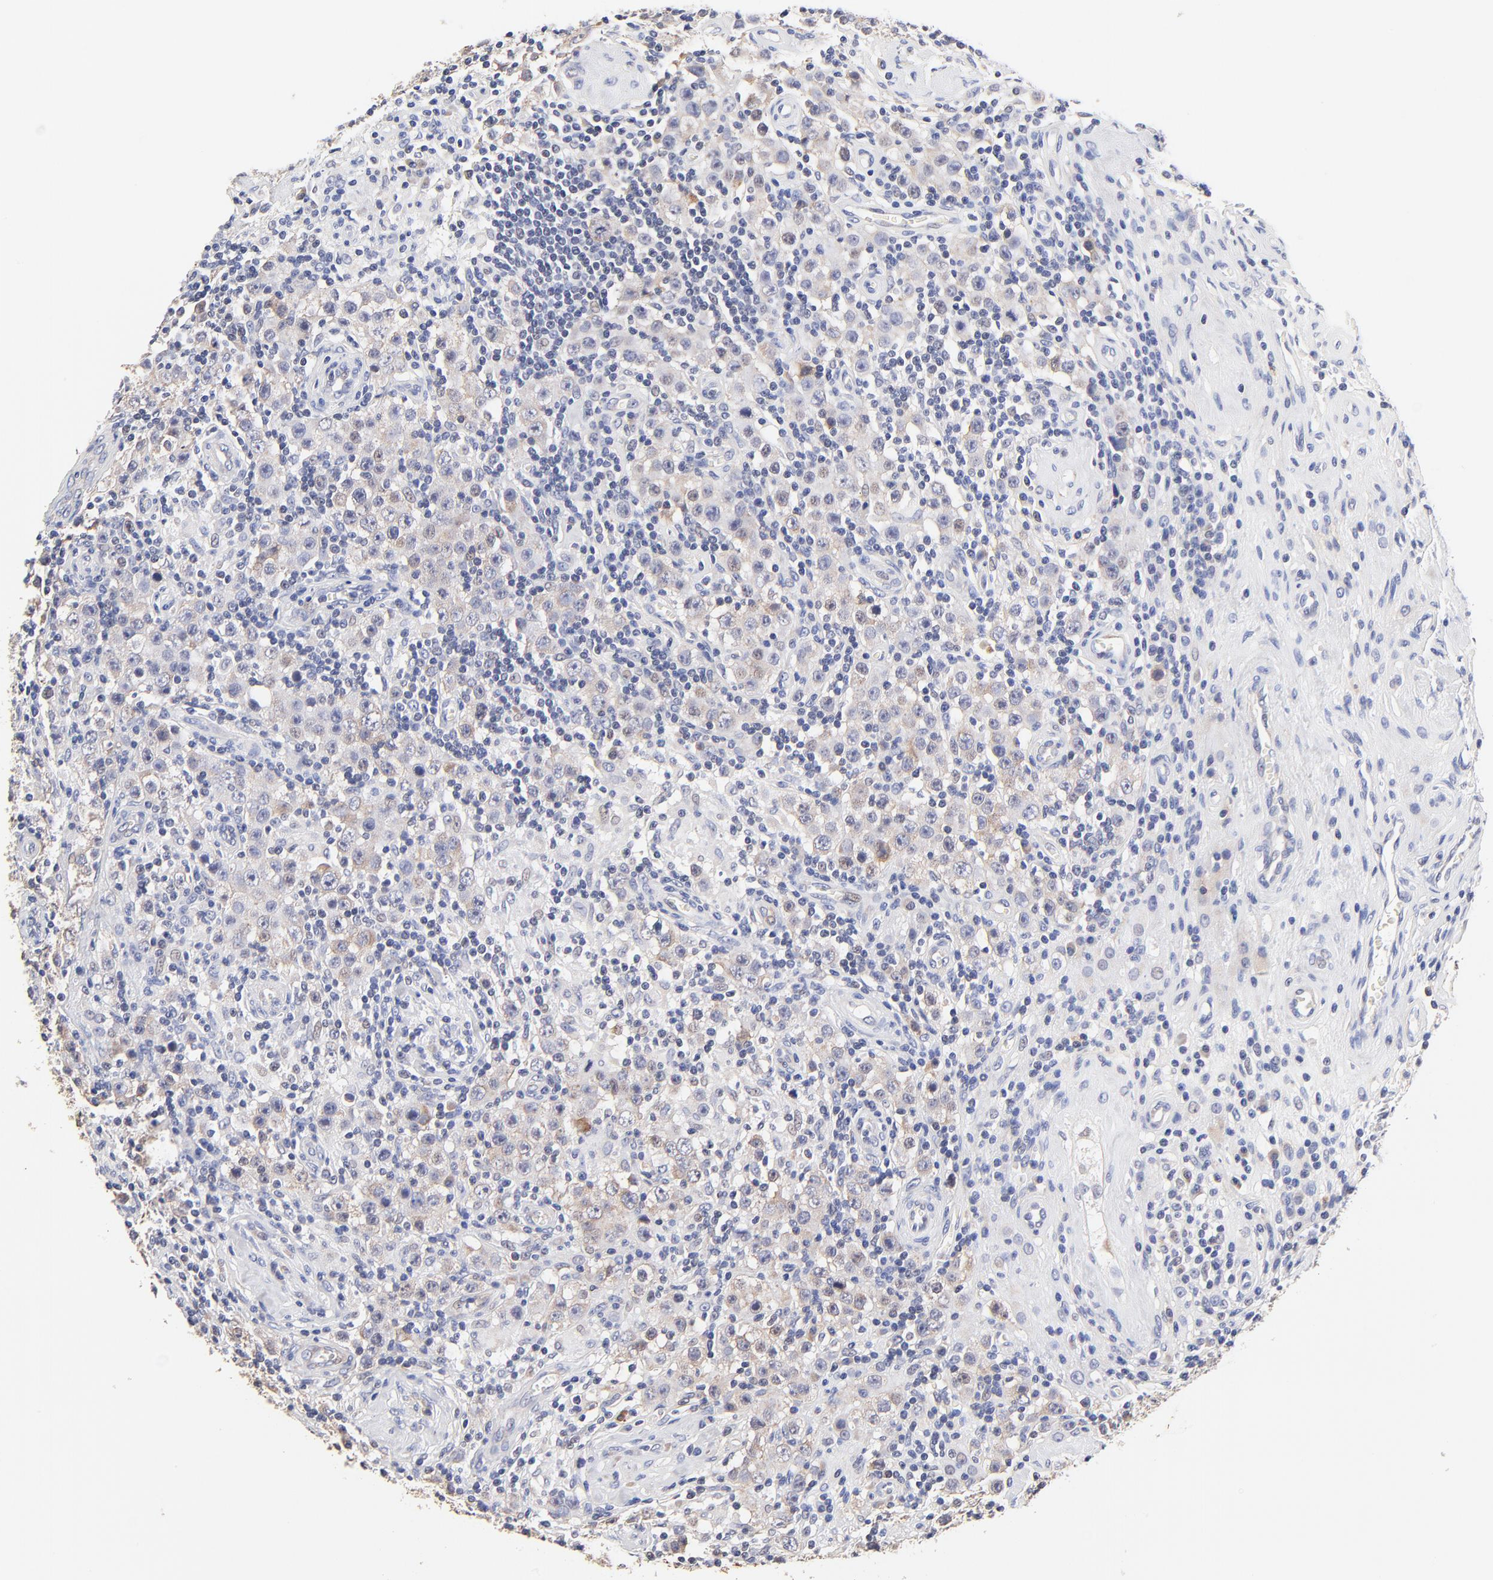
{"staining": {"intensity": "weak", "quantity": "25%-75%", "location": "cytoplasmic/membranous"}, "tissue": "testis cancer", "cell_type": "Tumor cells", "image_type": "cancer", "snomed": [{"axis": "morphology", "description": "Seminoma, NOS"}, {"axis": "topography", "description": "Testis"}], "caption": "About 25%-75% of tumor cells in human testis cancer exhibit weak cytoplasmic/membranous protein staining as visualized by brown immunohistochemical staining.", "gene": "PTK7", "patient": {"sex": "male", "age": 32}}